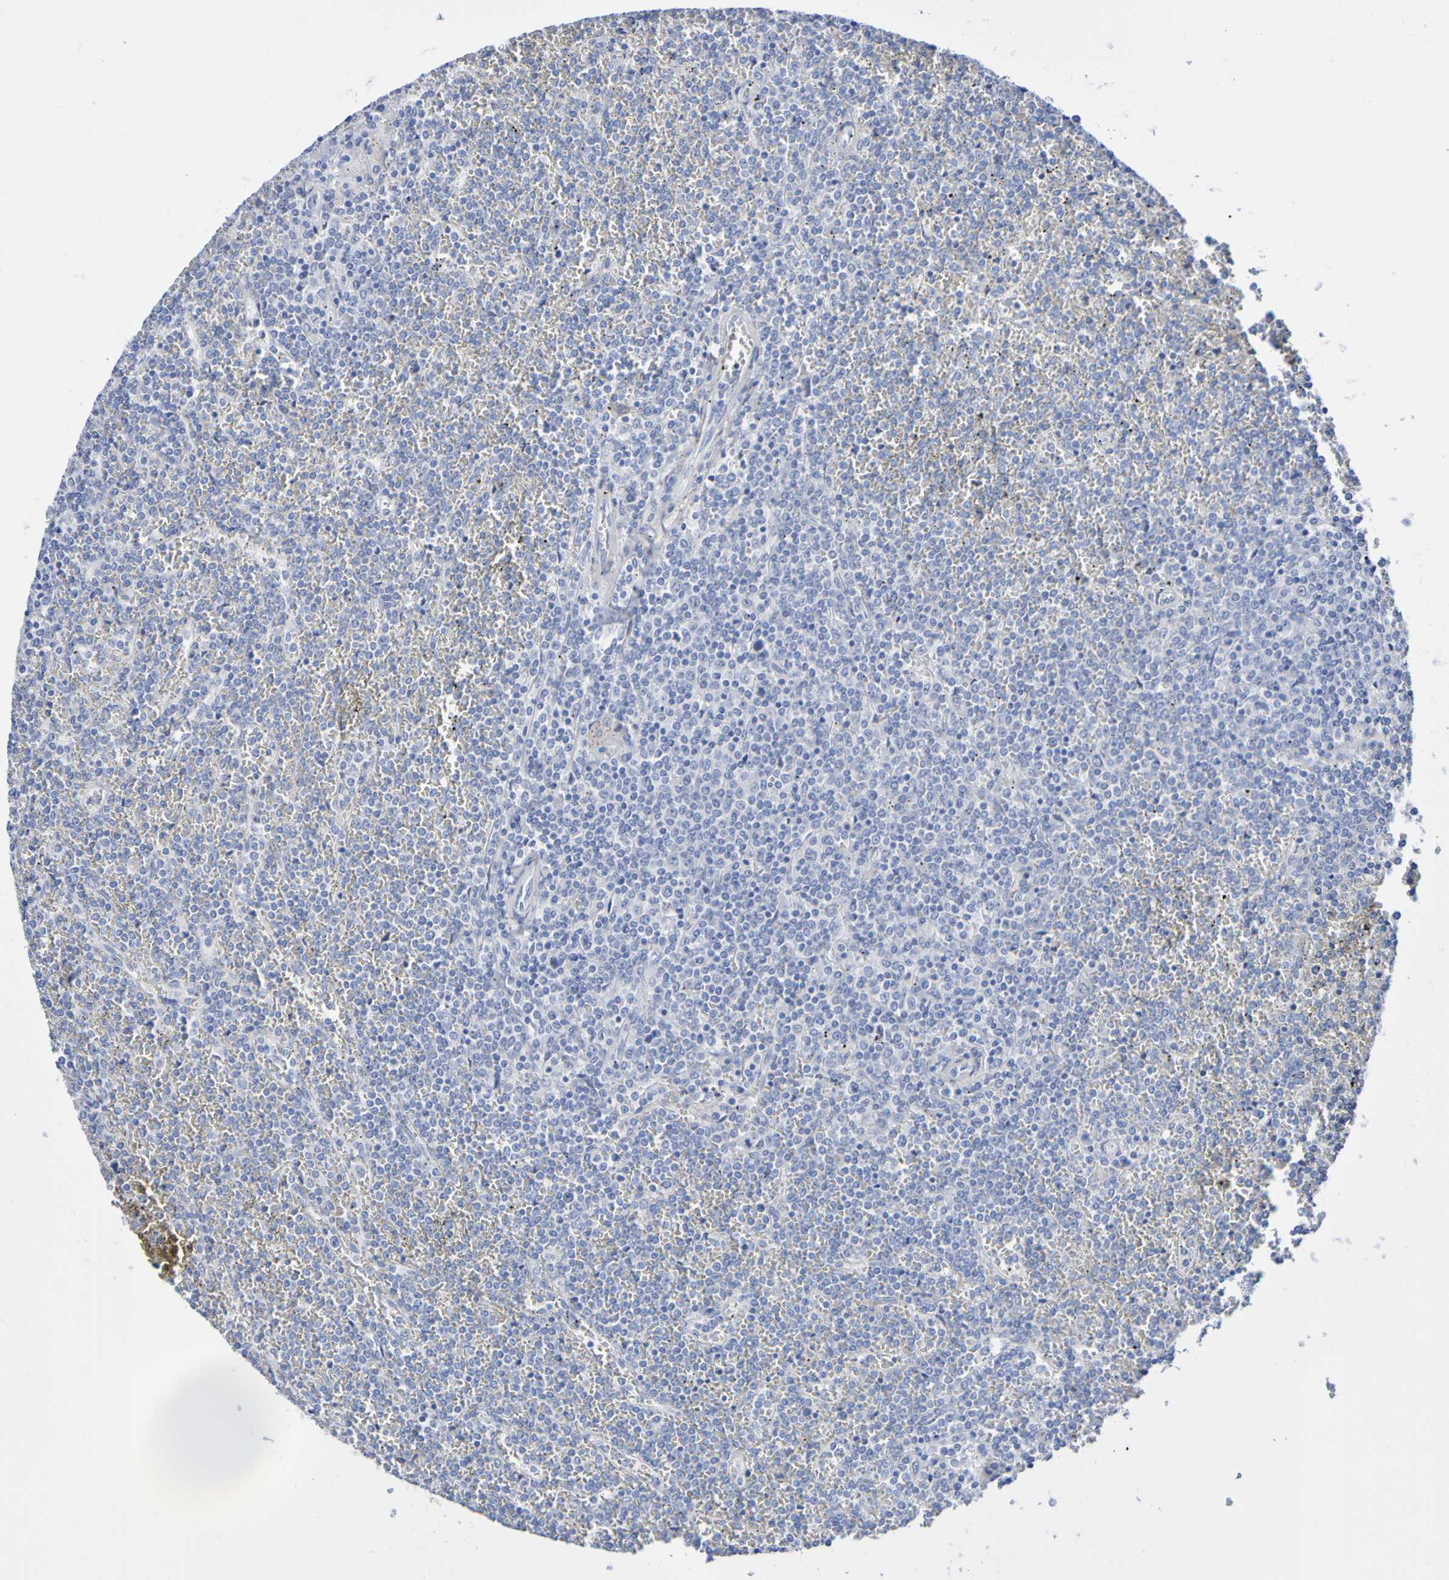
{"staining": {"intensity": "negative", "quantity": "none", "location": "none"}, "tissue": "lymphoma", "cell_type": "Tumor cells", "image_type": "cancer", "snomed": [{"axis": "morphology", "description": "Malignant lymphoma, non-Hodgkin's type, Low grade"}, {"axis": "topography", "description": "Spleen"}], "caption": "Immunohistochemical staining of human malignant lymphoma, non-Hodgkin's type (low-grade) shows no significant expression in tumor cells.", "gene": "SGCB", "patient": {"sex": "female", "age": 19}}